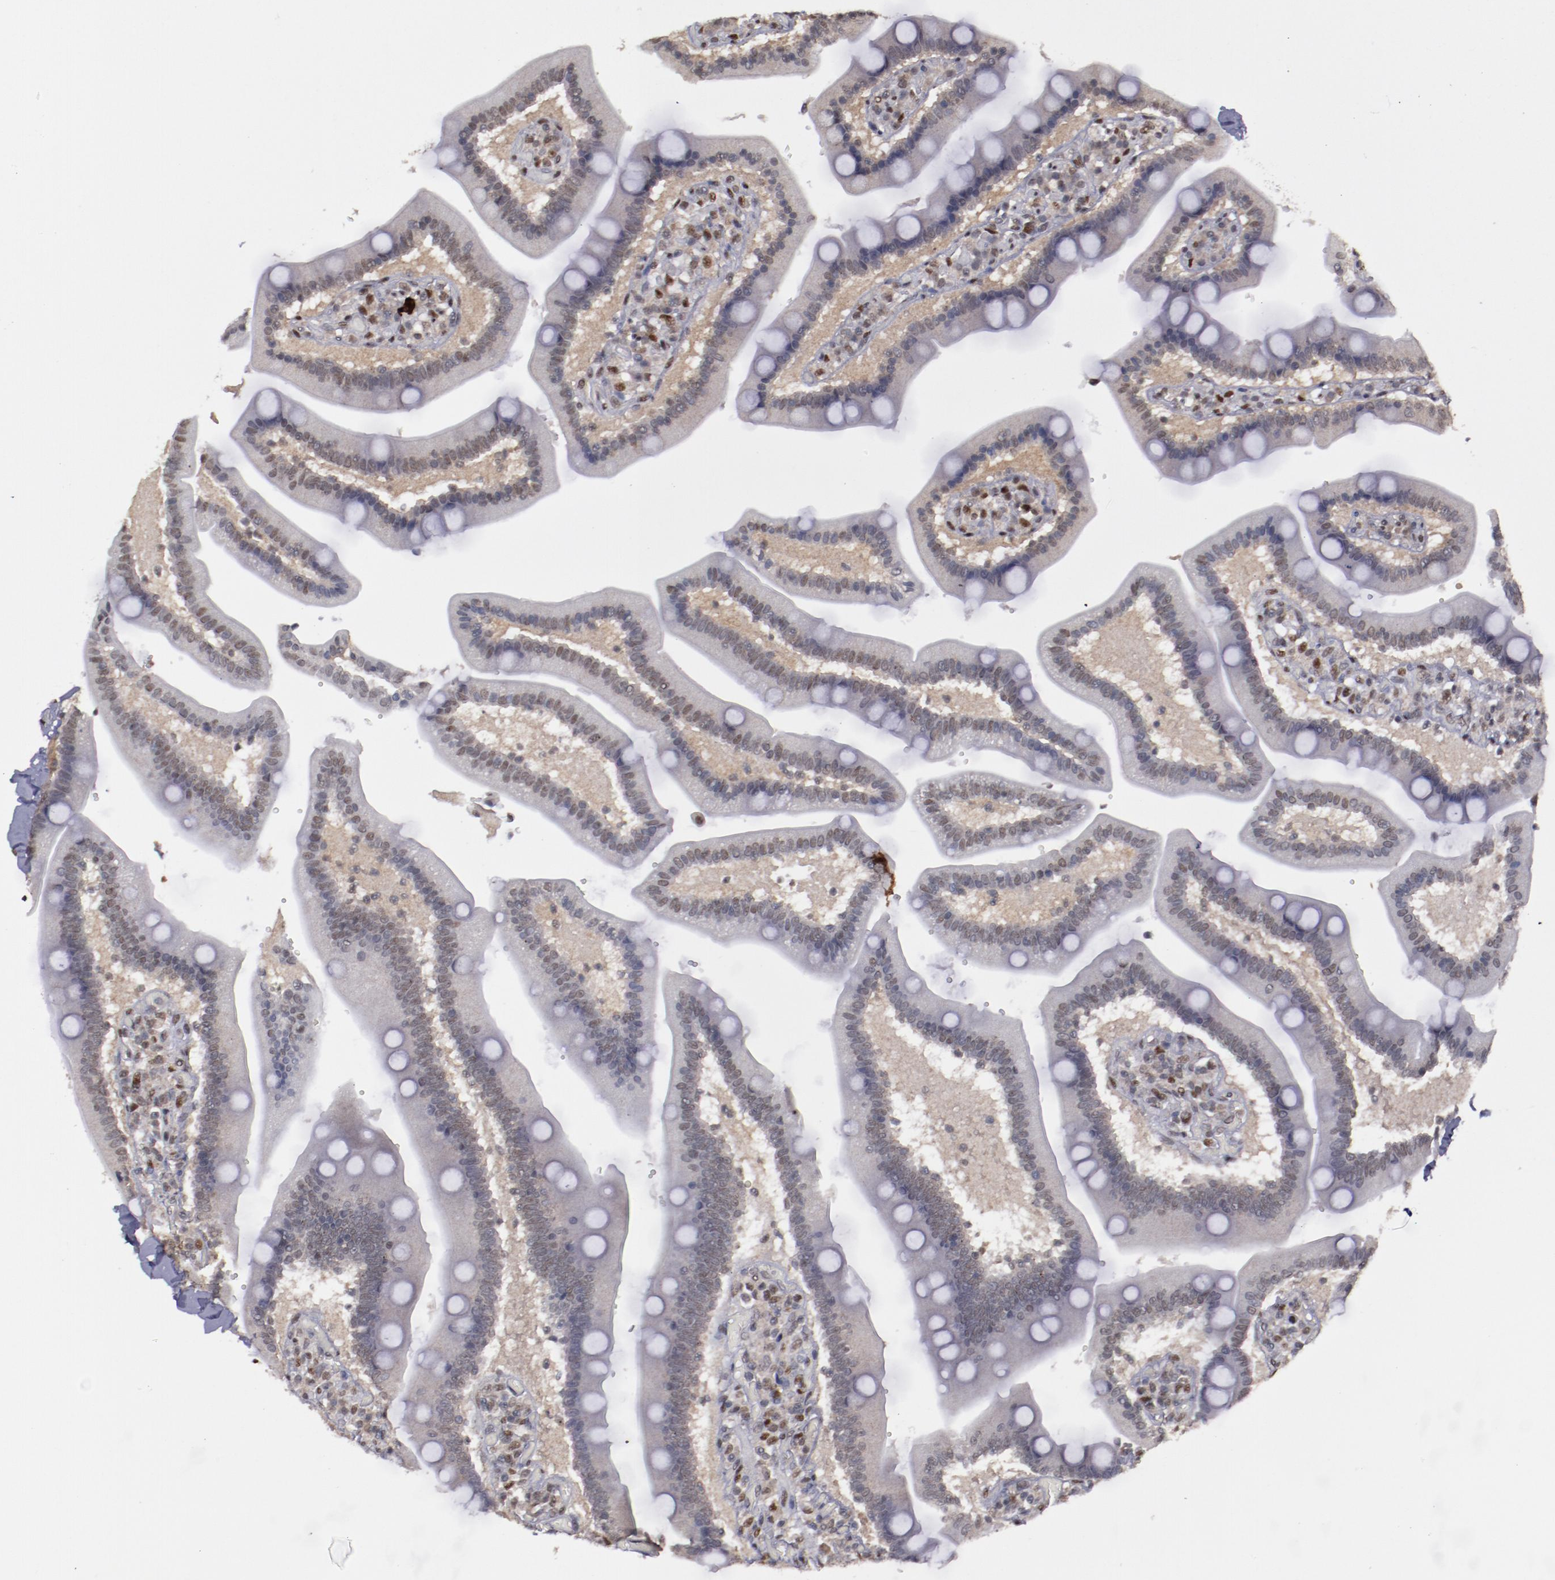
{"staining": {"intensity": "weak", "quantity": ">75%", "location": "nuclear"}, "tissue": "duodenum", "cell_type": "Glandular cells", "image_type": "normal", "snomed": [{"axis": "morphology", "description": "Normal tissue, NOS"}, {"axis": "topography", "description": "Duodenum"}], "caption": "The histopathology image shows a brown stain indicating the presence of a protein in the nuclear of glandular cells in duodenum.", "gene": "ARNT", "patient": {"sex": "male", "age": 66}}